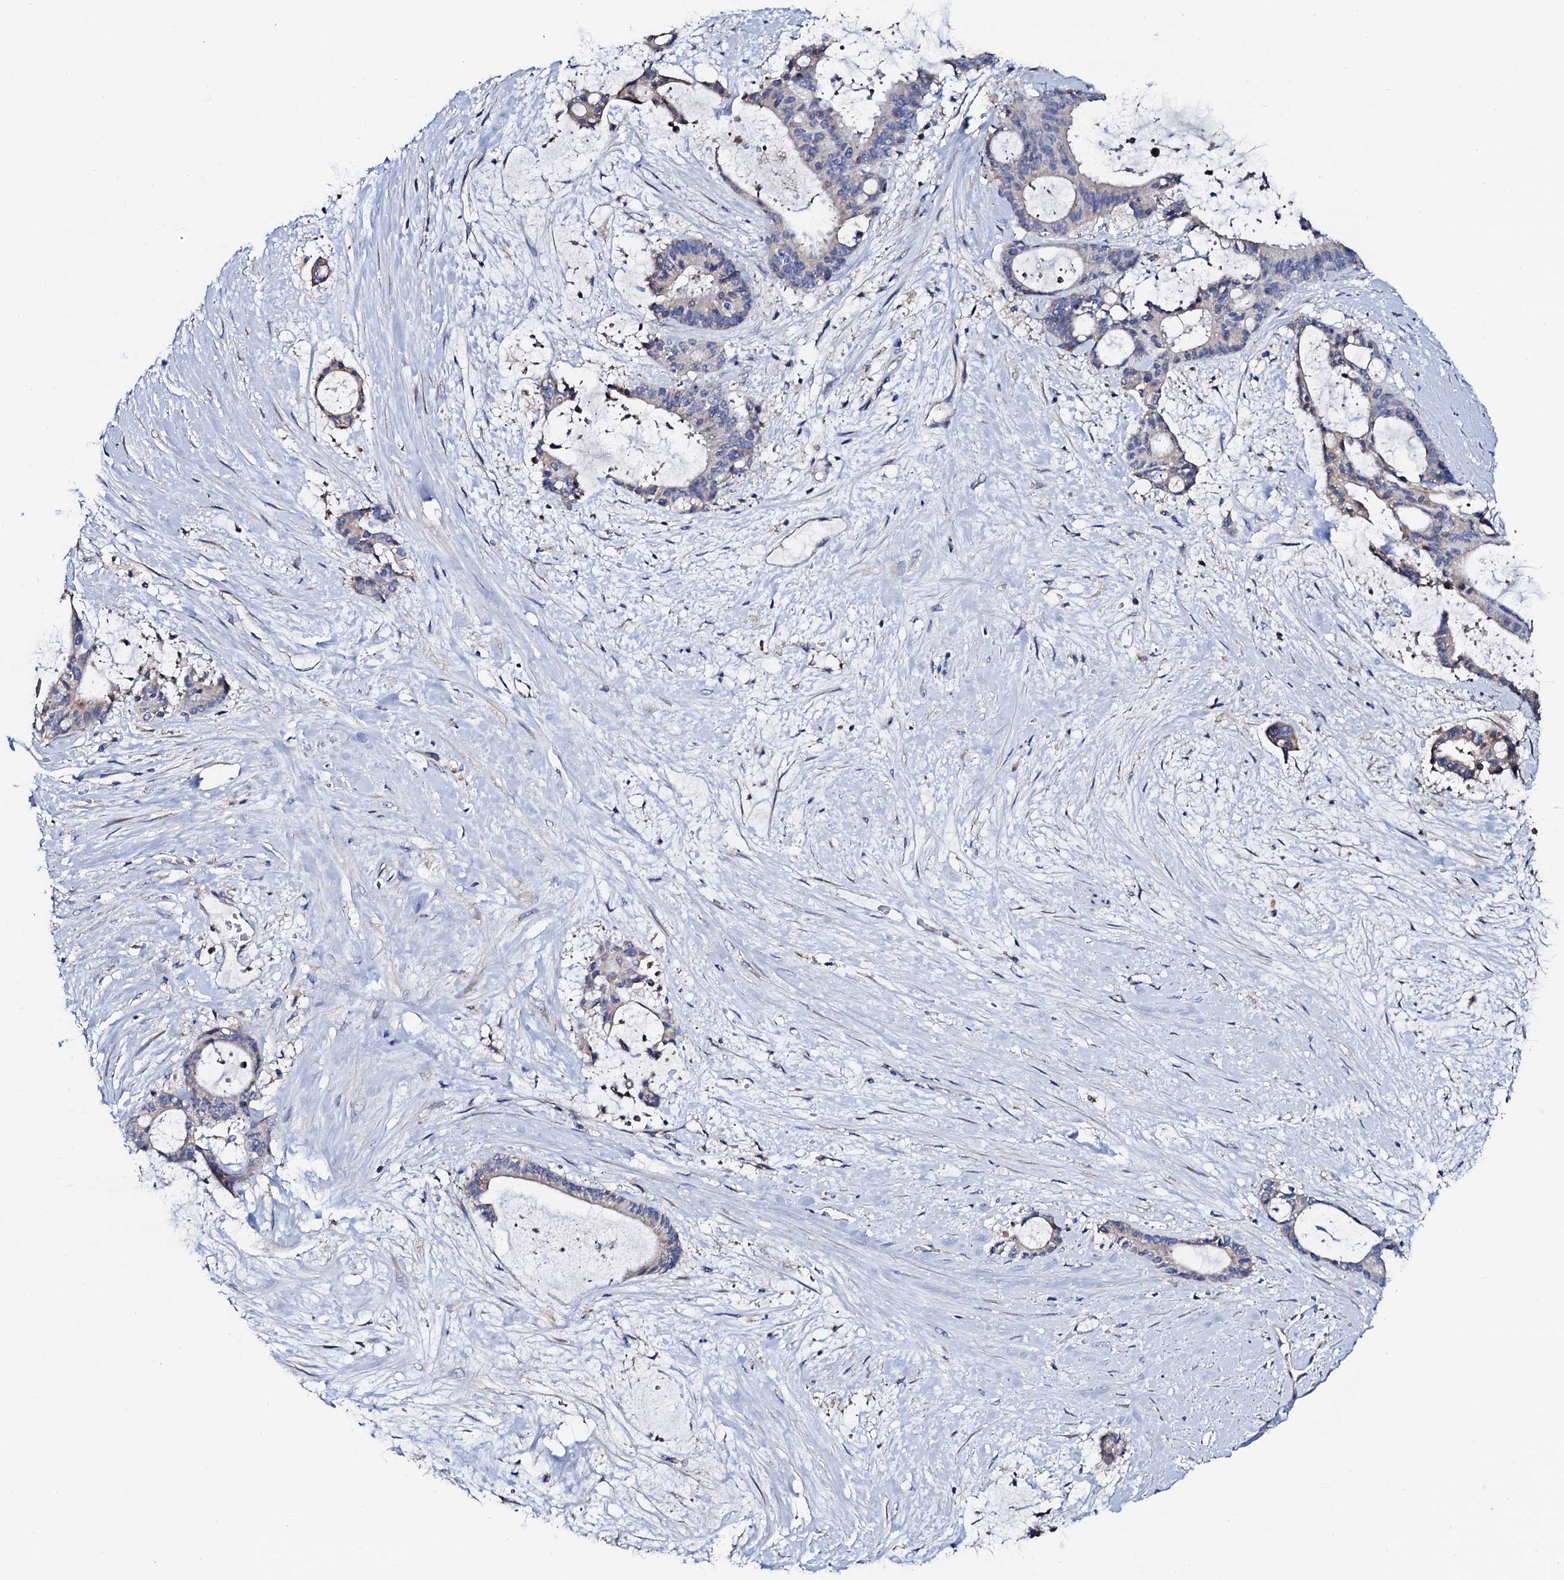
{"staining": {"intensity": "negative", "quantity": "none", "location": "none"}, "tissue": "liver cancer", "cell_type": "Tumor cells", "image_type": "cancer", "snomed": [{"axis": "morphology", "description": "Normal tissue, NOS"}, {"axis": "morphology", "description": "Cholangiocarcinoma"}, {"axis": "topography", "description": "Liver"}, {"axis": "topography", "description": "Peripheral nerve tissue"}], "caption": "Immunohistochemistry photomicrograph of neoplastic tissue: liver cancer (cholangiocarcinoma) stained with DAB (3,3'-diaminobenzidine) exhibits no significant protein expression in tumor cells. (Brightfield microscopy of DAB immunohistochemistry (IHC) at high magnification).", "gene": "FREM3", "patient": {"sex": "female", "age": 73}}